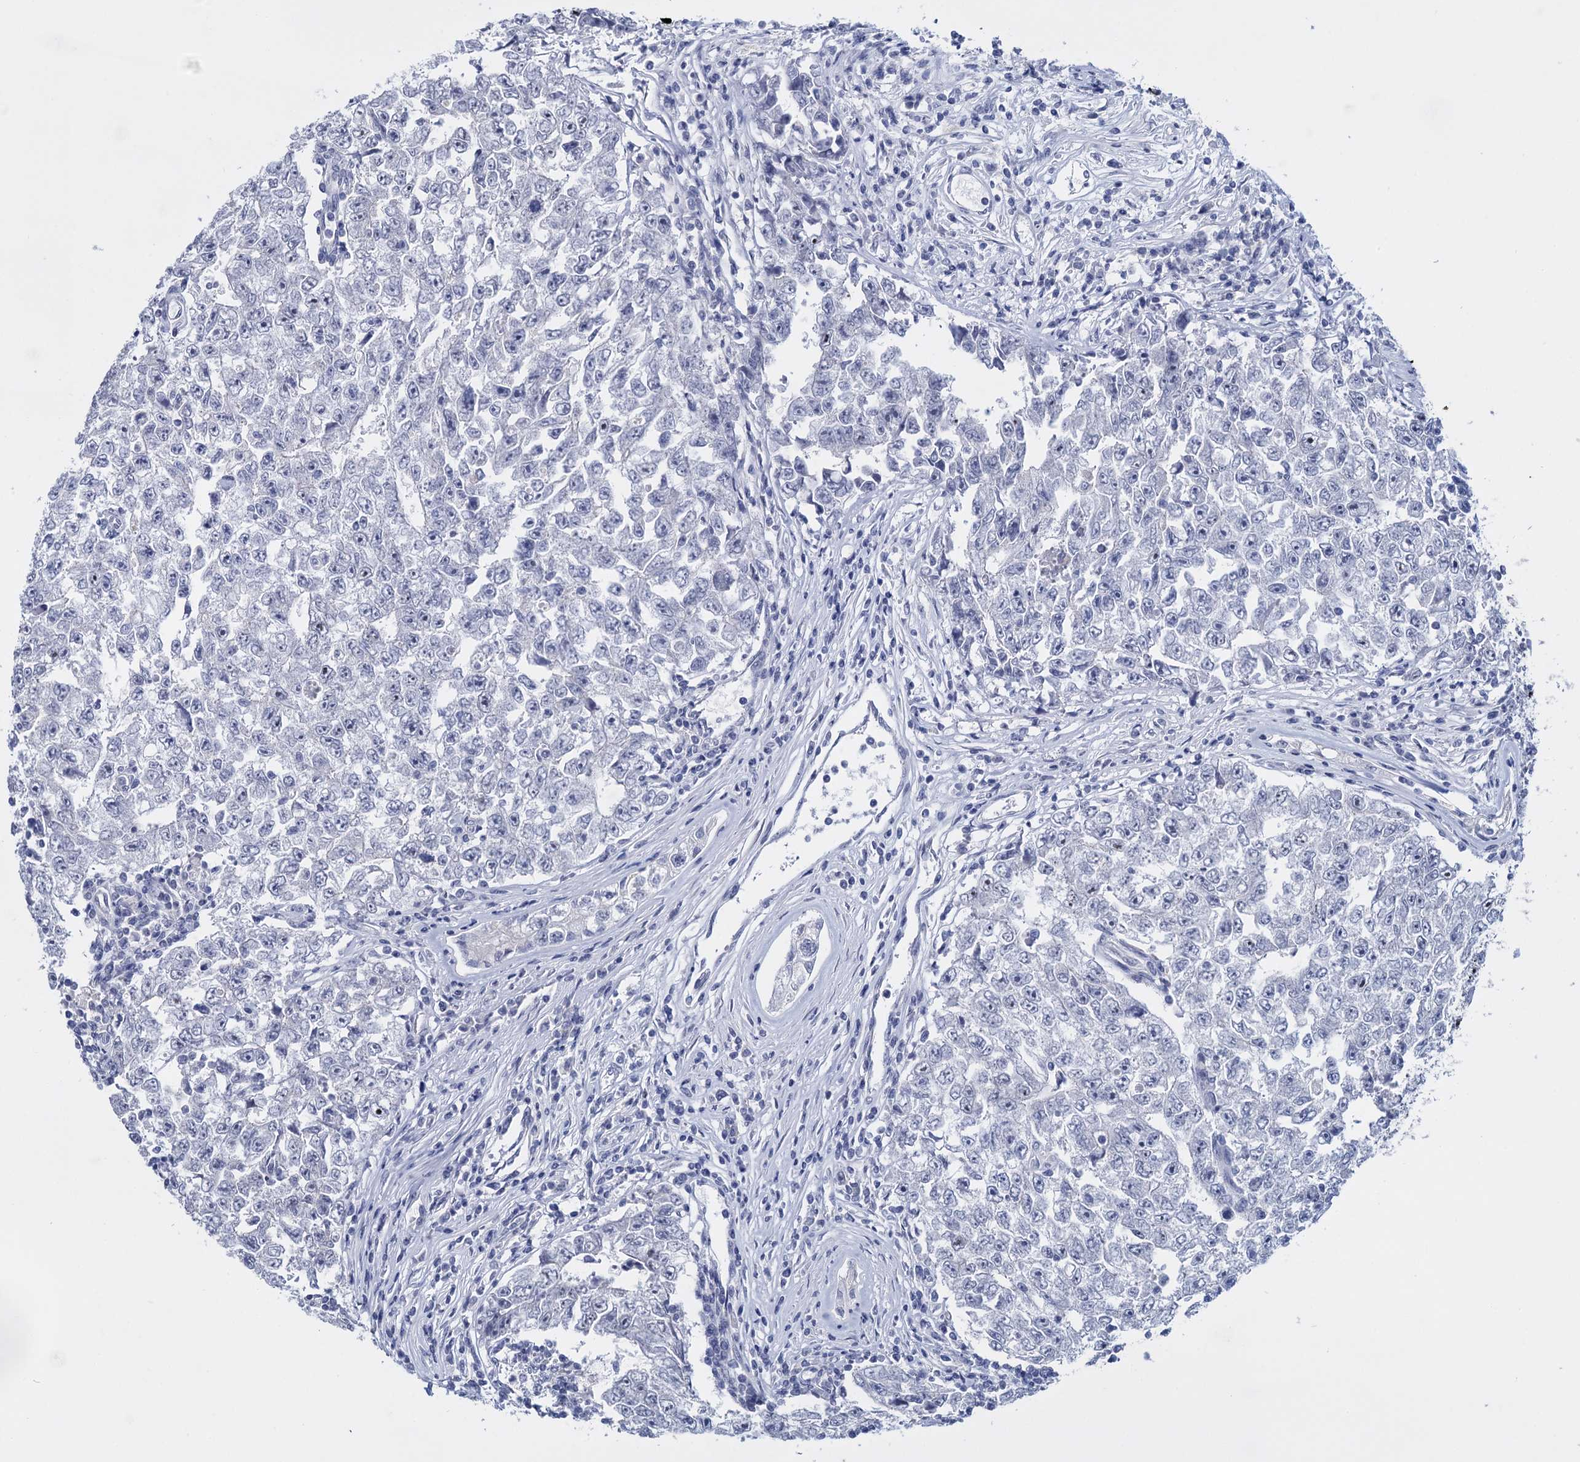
{"staining": {"intensity": "negative", "quantity": "none", "location": "none"}, "tissue": "testis cancer", "cell_type": "Tumor cells", "image_type": "cancer", "snomed": [{"axis": "morphology", "description": "Carcinoma, Embryonal, NOS"}, {"axis": "topography", "description": "Testis"}], "caption": "Immunohistochemical staining of human testis cancer displays no significant positivity in tumor cells.", "gene": "SFN", "patient": {"sex": "male", "age": 17}}